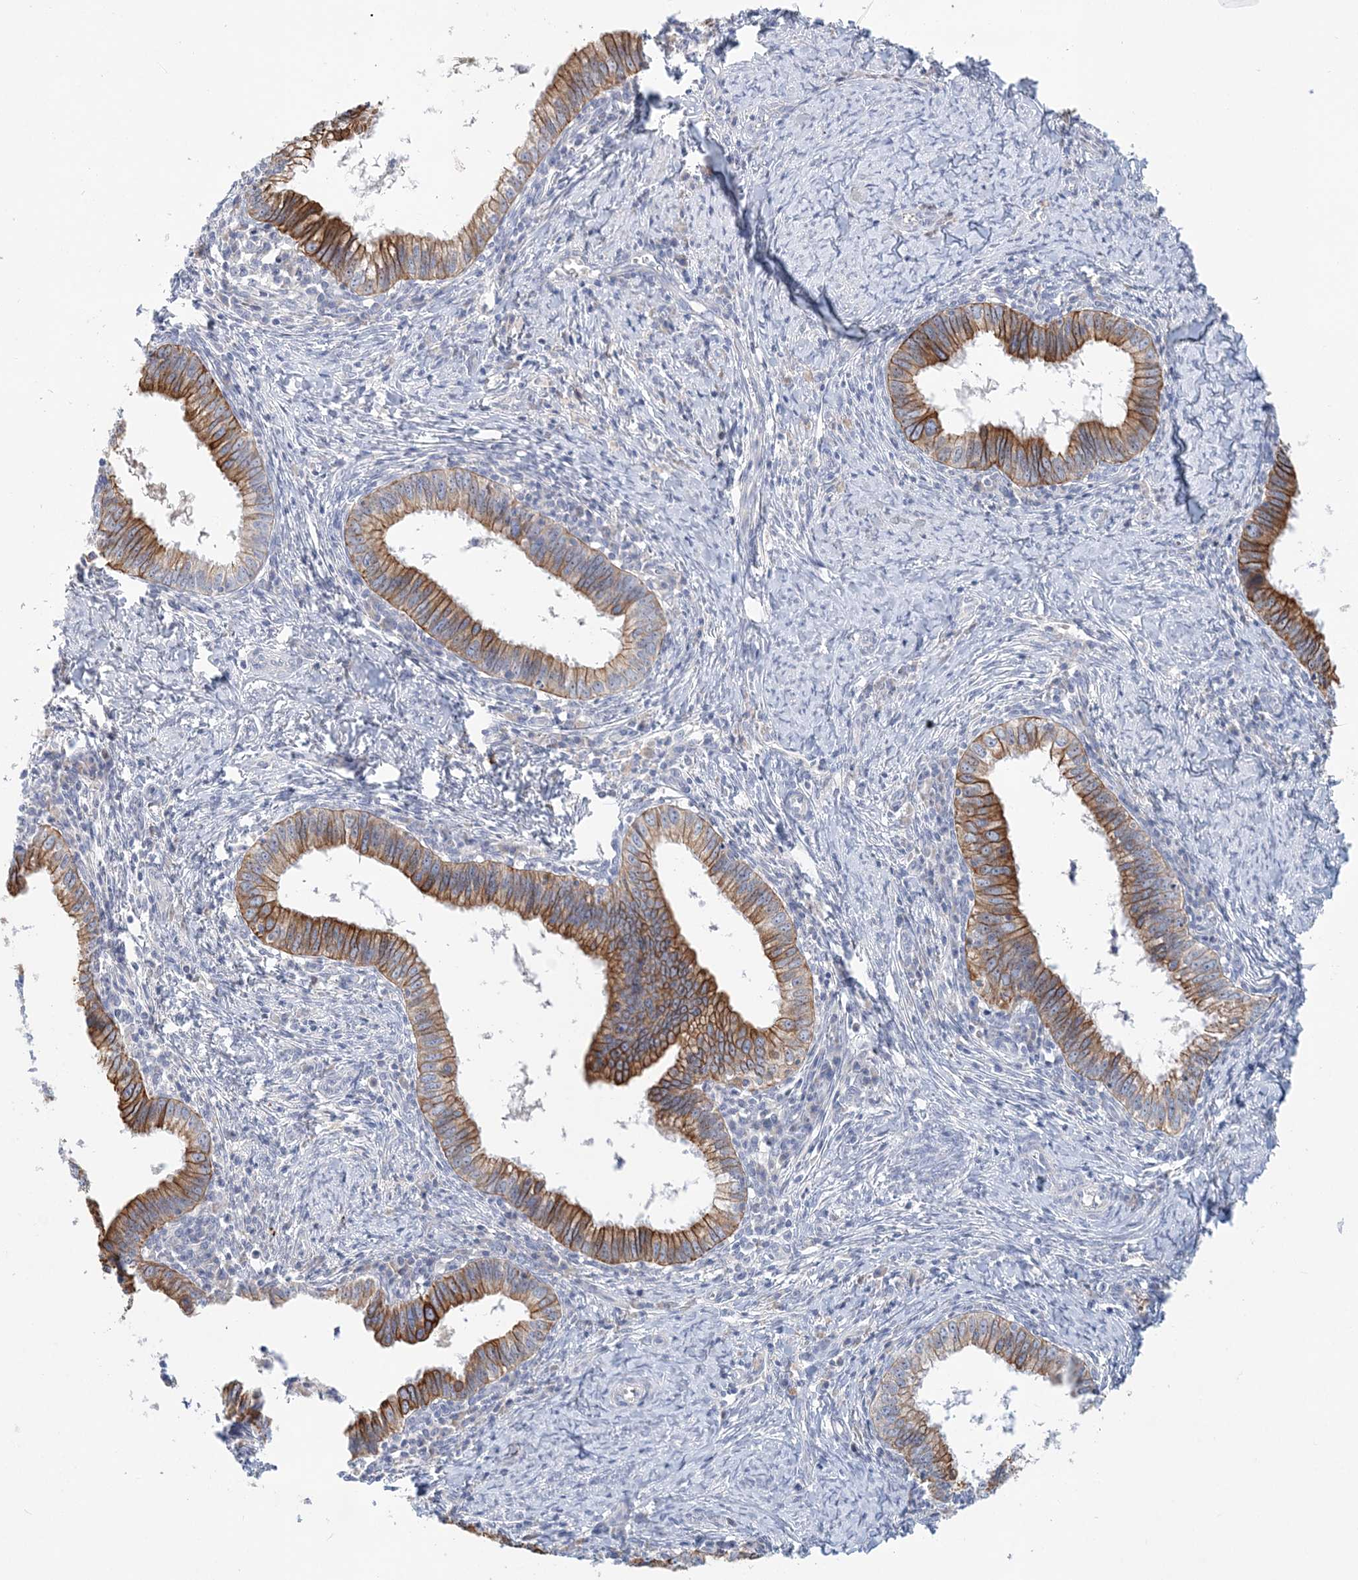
{"staining": {"intensity": "strong", "quantity": ">75%", "location": "cytoplasmic/membranous"}, "tissue": "cervical cancer", "cell_type": "Tumor cells", "image_type": "cancer", "snomed": [{"axis": "morphology", "description": "Adenocarcinoma, NOS"}, {"axis": "topography", "description": "Cervix"}], "caption": "Immunohistochemical staining of cervical cancer shows strong cytoplasmic/membranous protein expression in approximately >75% of tumor cells.", "gene": "LRRIQ4", "patient": {"sex": "female", "age": 36}}